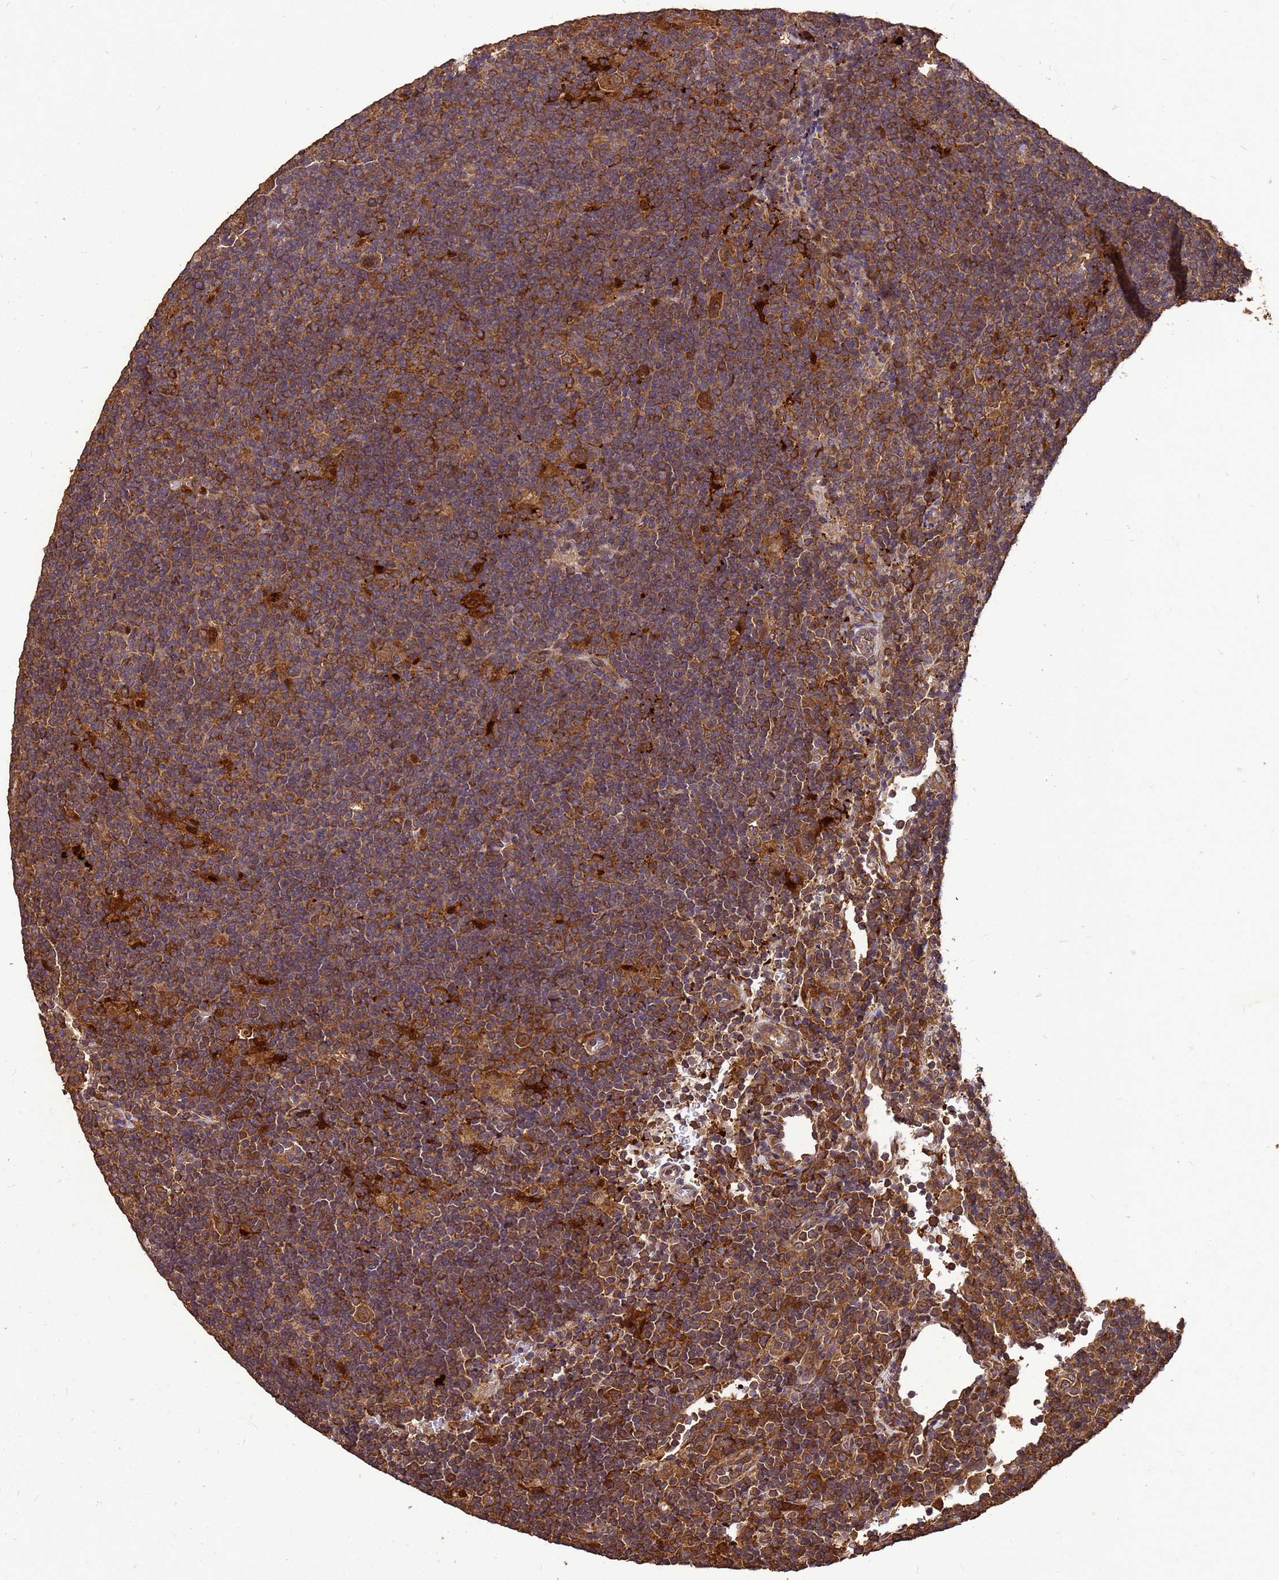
{"staining": {"intensity": "strong", "quantity": ">75%", "location": "cytoplasmic/membranous"}, "tissue": "lymphoma", "cell_type": "Tumor cells", "image_type": "cancer", "snomed": [{"axis": "morphology", "description": "Hodgkin's disease, NOS"}, {"axis": "topography", "description": "Lymph node"}], "caption": "Brown immunohistochemical staining in lymphoma reveals strong cytoplasmic/membranous positivity in approximately >75% of tumor cells.", "gene": "ZNF618", "patient": {"sex": "female", "age": 57}}